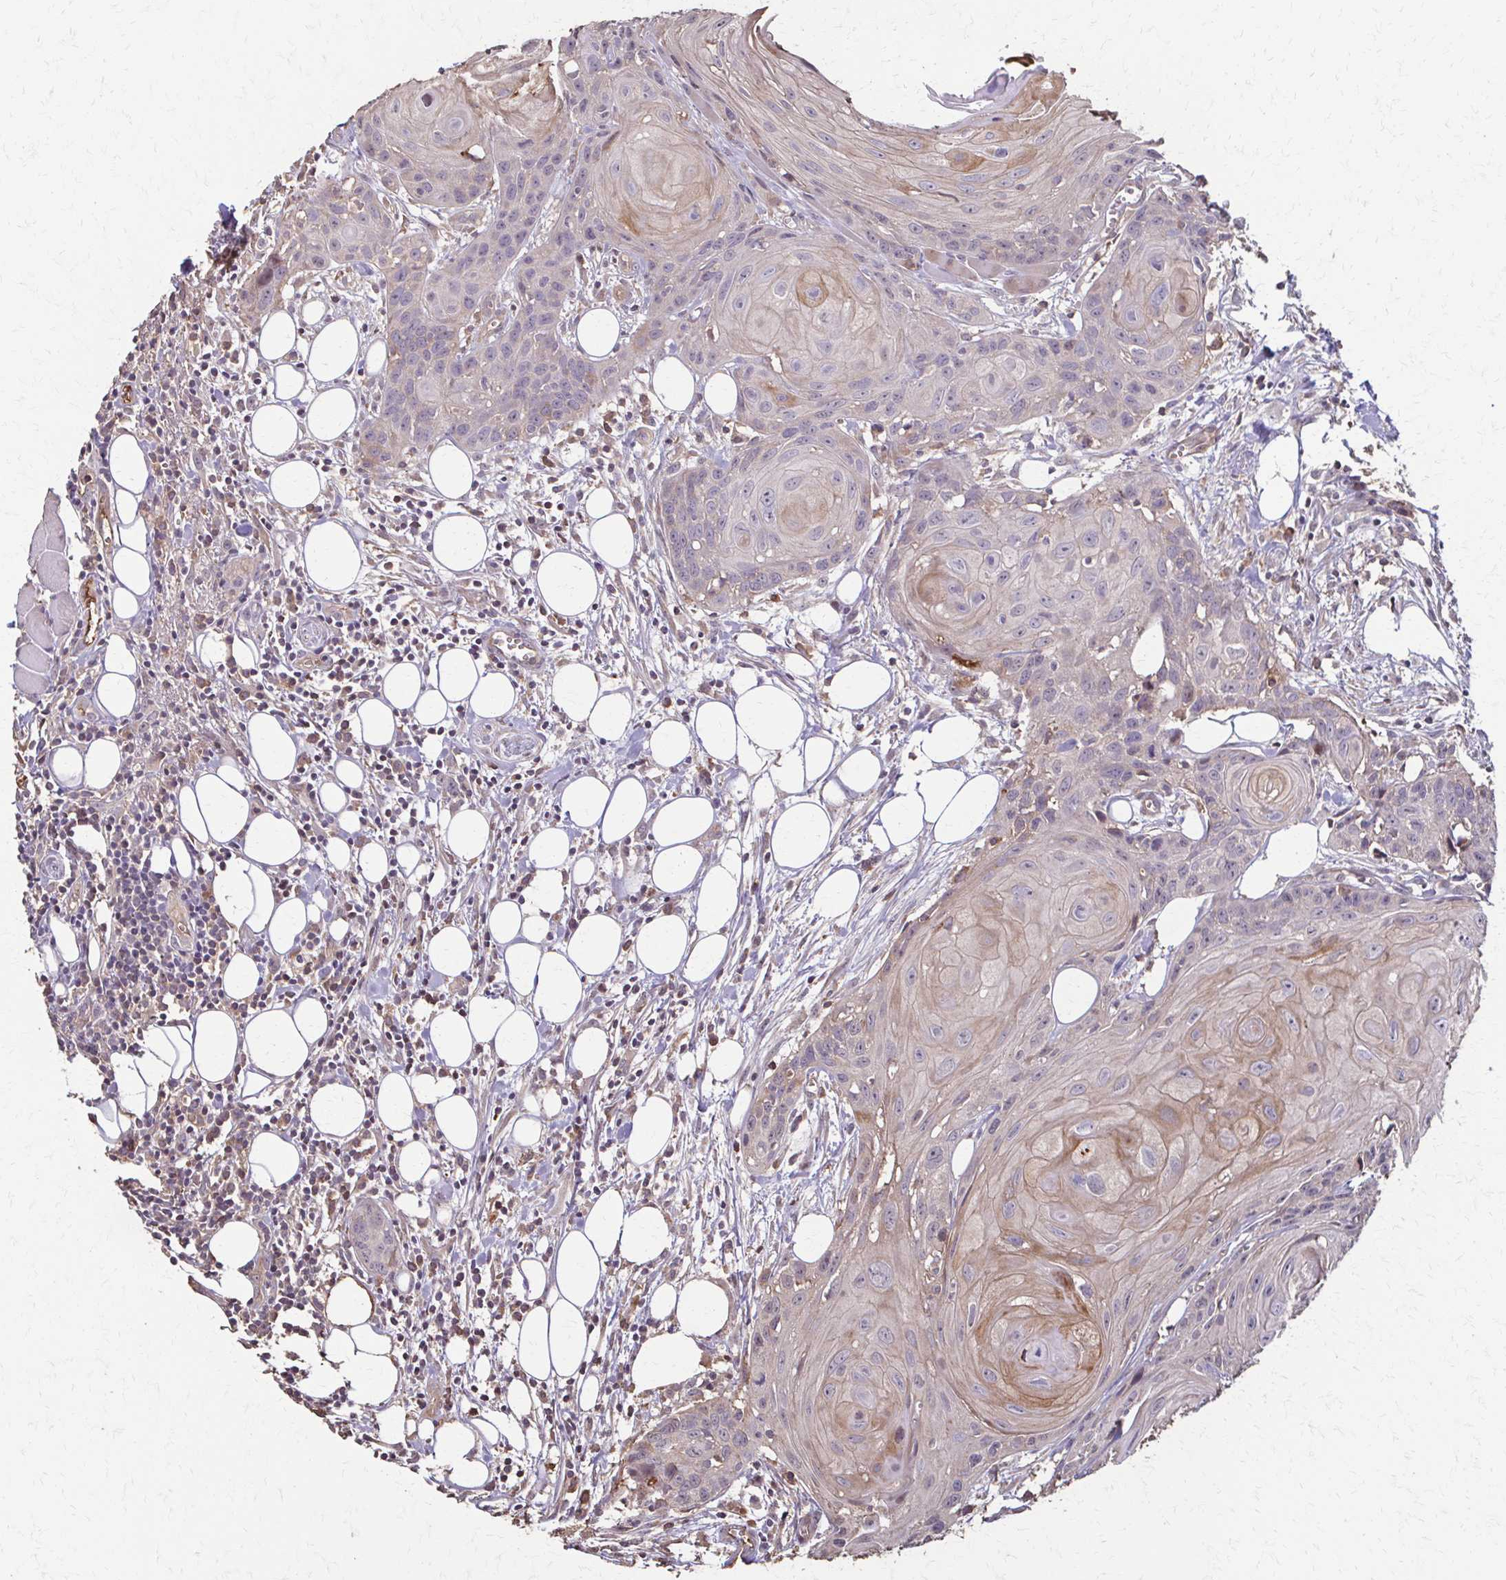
{"staining": {"intensity": "weak", "quantity": "<25%", "location": "cytoplasmic/membranous"}, "tissue": "head and neck cancer", "cell_type": "Tumor cells", "image_type": "cancer", "snomed": [{"axis": "morphology", "description": "Squamous cell carcinoma, NOS"}, {"axis": "topography", "description": "Oral tissue"}, {"axis": "topography", "description": "Head-Neck"}], "caption": "Tumor cells are negative for brown protein staining in head and neck cancer.", "gene": "IL18BP", "patient": {"sex": "male", "age": 58}}